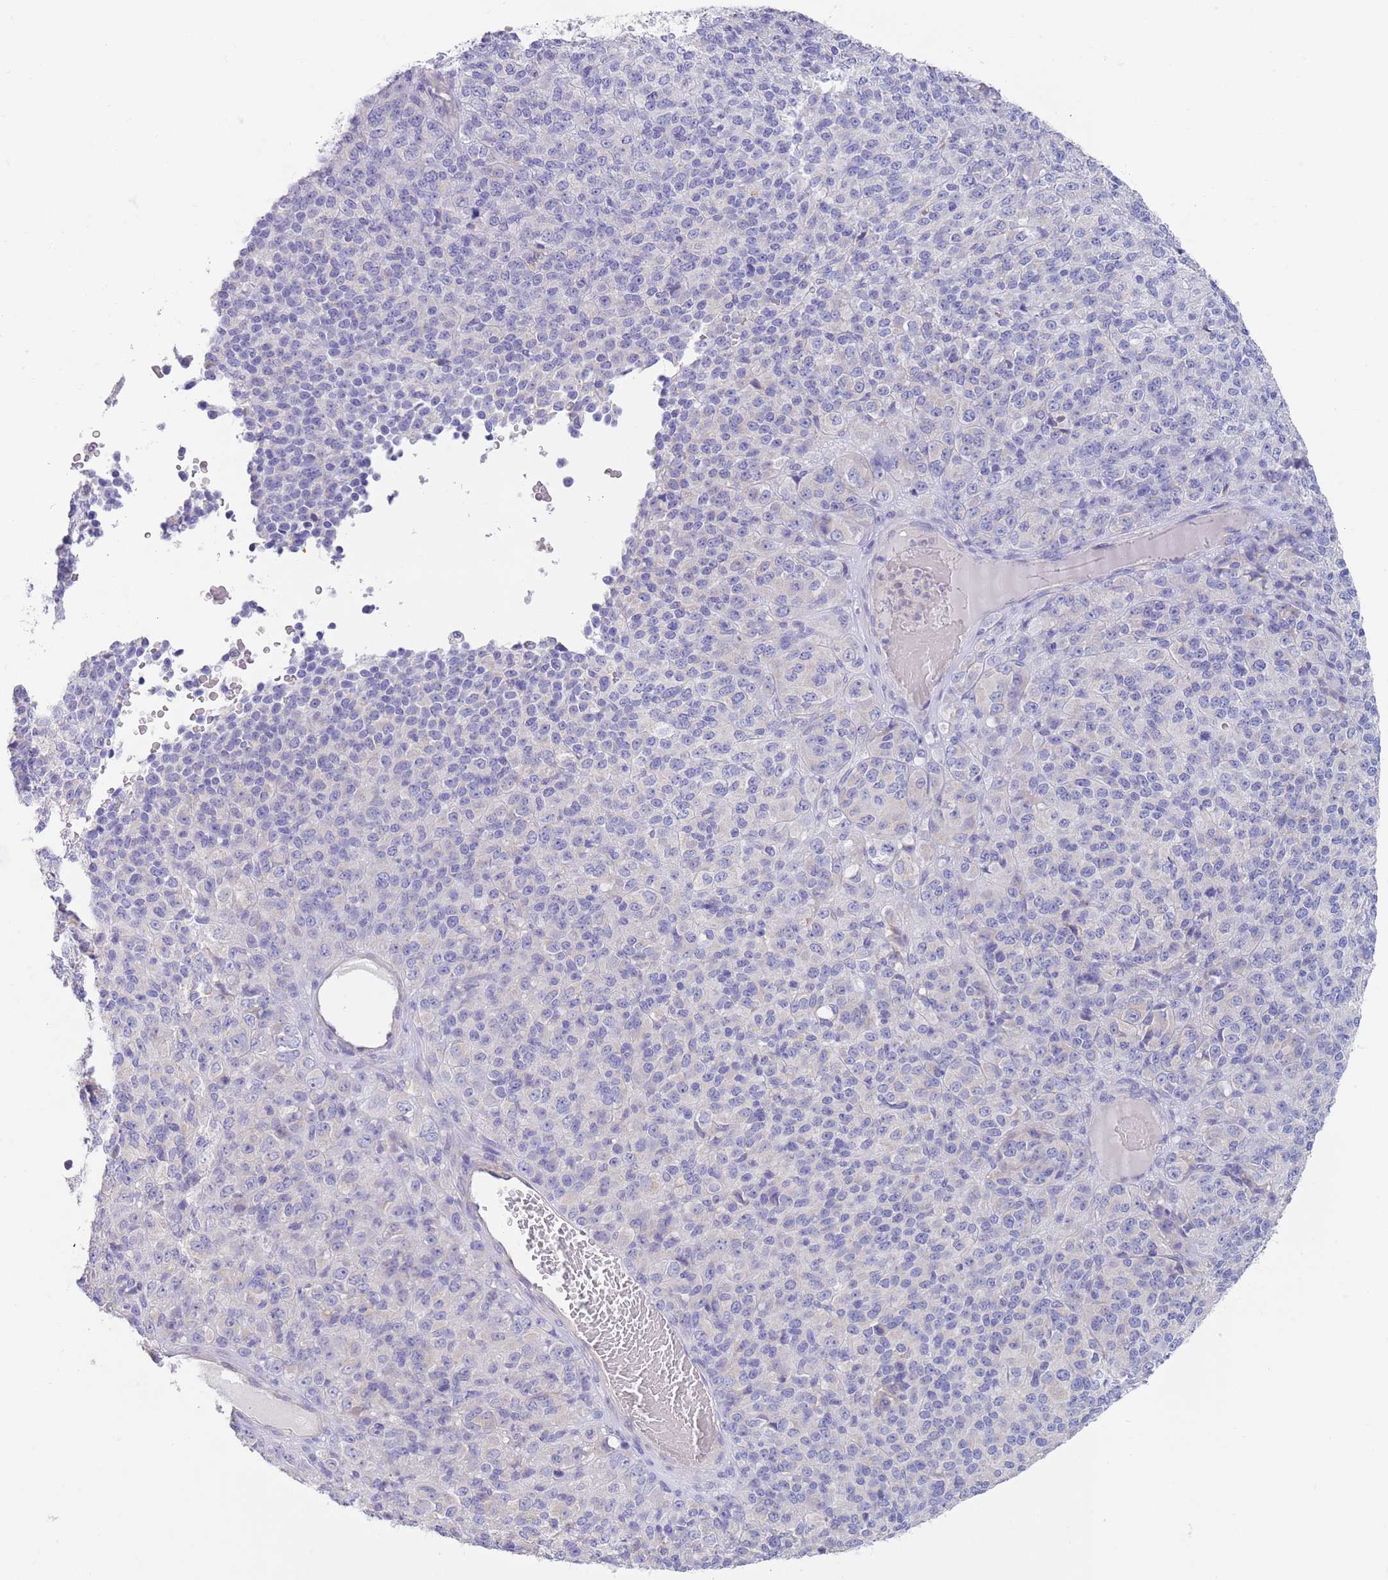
{"staining": {"intensity": "negative", "quantity": "none", "location": "none"}, "tissue": "melanoma", "cell_type": "Tumor cells", "image_type": "cancer", "snomed": [{"axis": "morphology", "description": "Malignant melanoma, Metastatic site"}, {"axis": "topography", "description": "Brain"}], "caption": "The image shows no staining of tumor cells in malignant melanoma (metastatic site).", "gene": "CCDC149", "patient": {"sex": "female", "age": 56}}